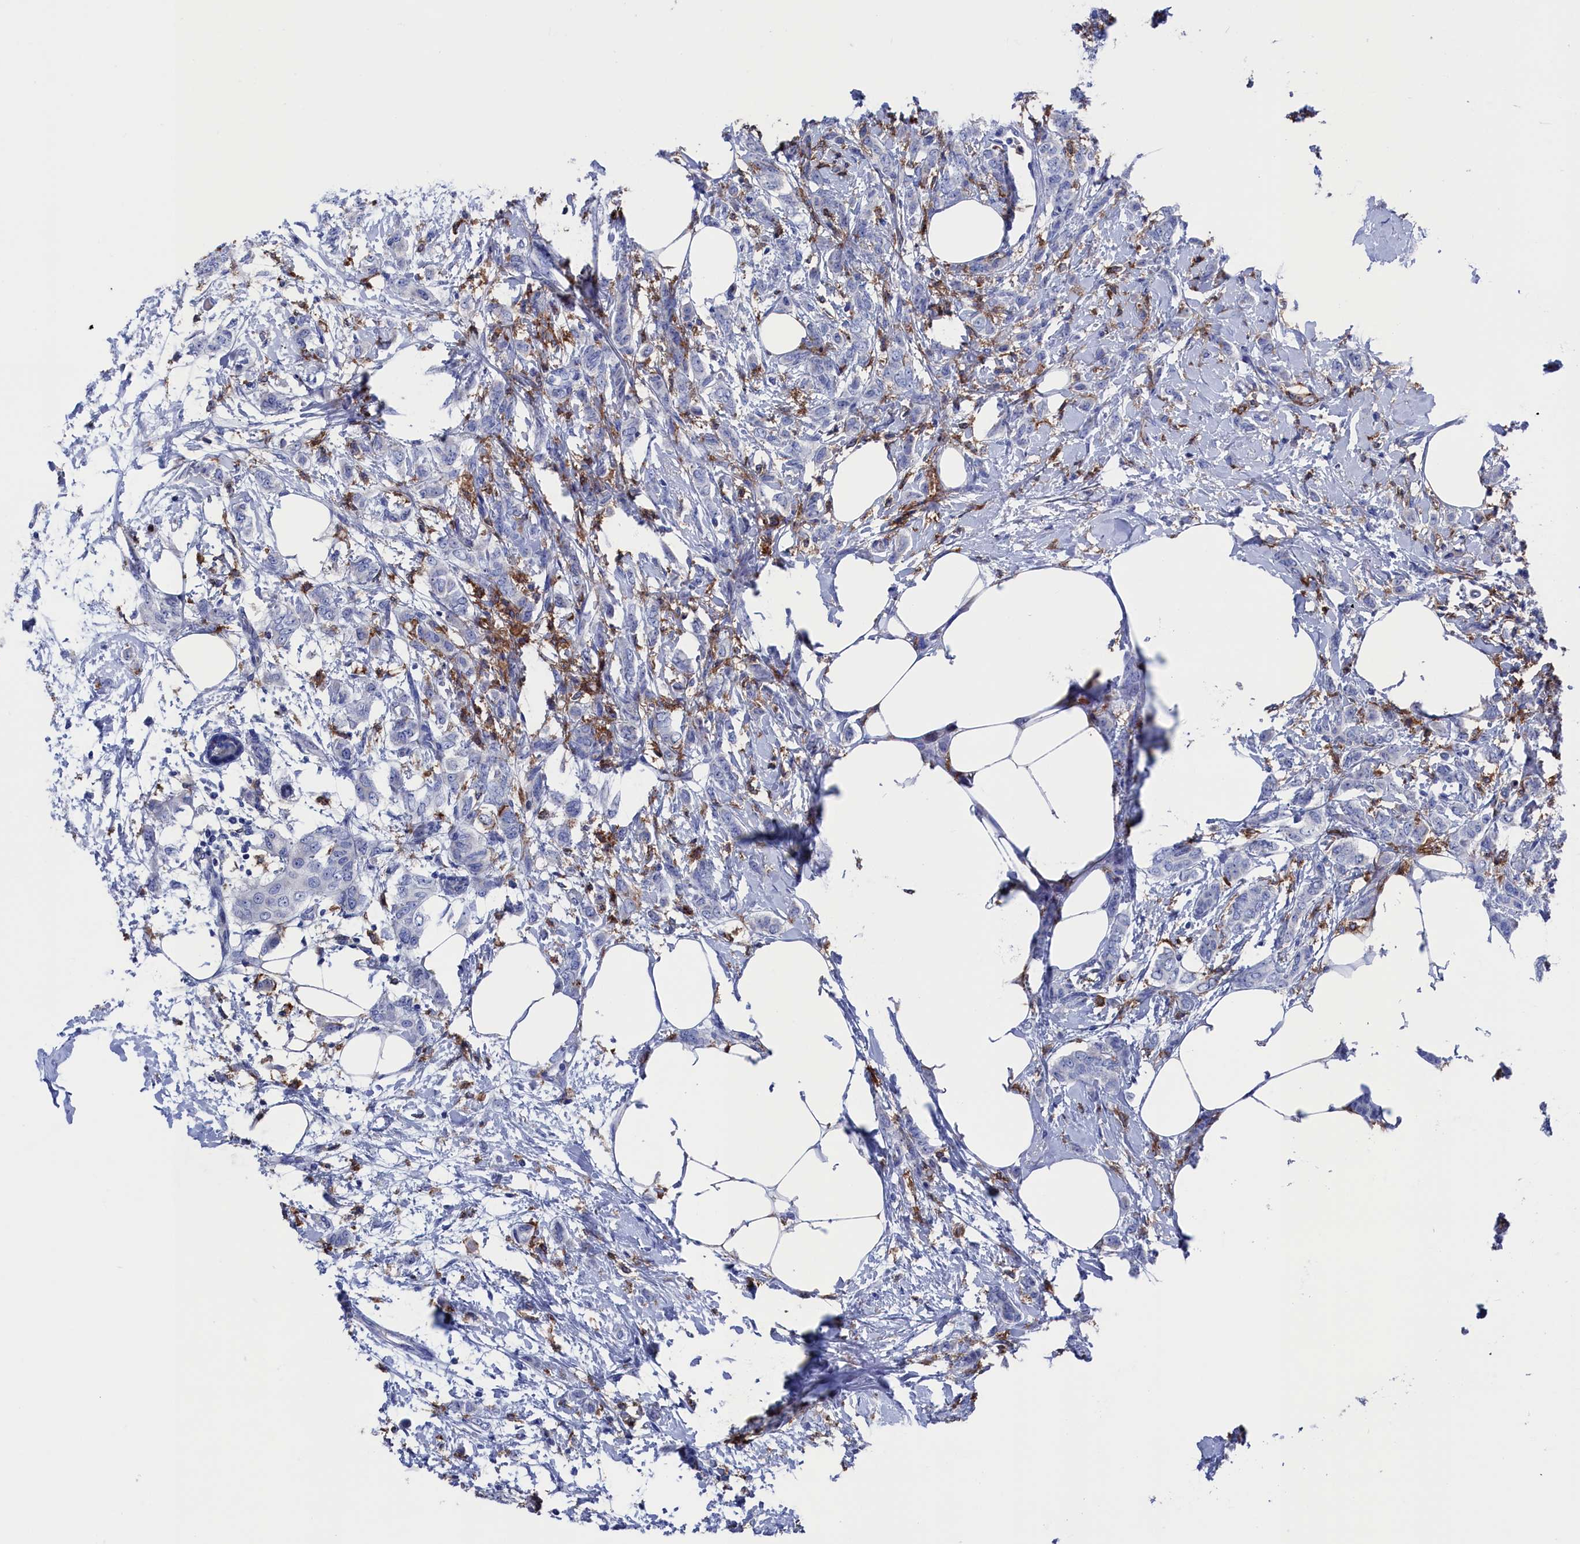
{"staining": {"intensity": "negative", "quantity": "none", "location": "none"}, "tissue": "breast cancer", "cell_type": "Tumor cells", "image_type": "cancer", "snomed": [{"axis": "morphology", "description": "Duct carcinoma"}, {"axis": "topography", "description": "Breast"}], "caption": "DAB immunohistochemical staining of breast cancer shows no significant staining in tumor cells.", "gene": "TYROBP", "patient": {"sex": "female", "age": 72}}